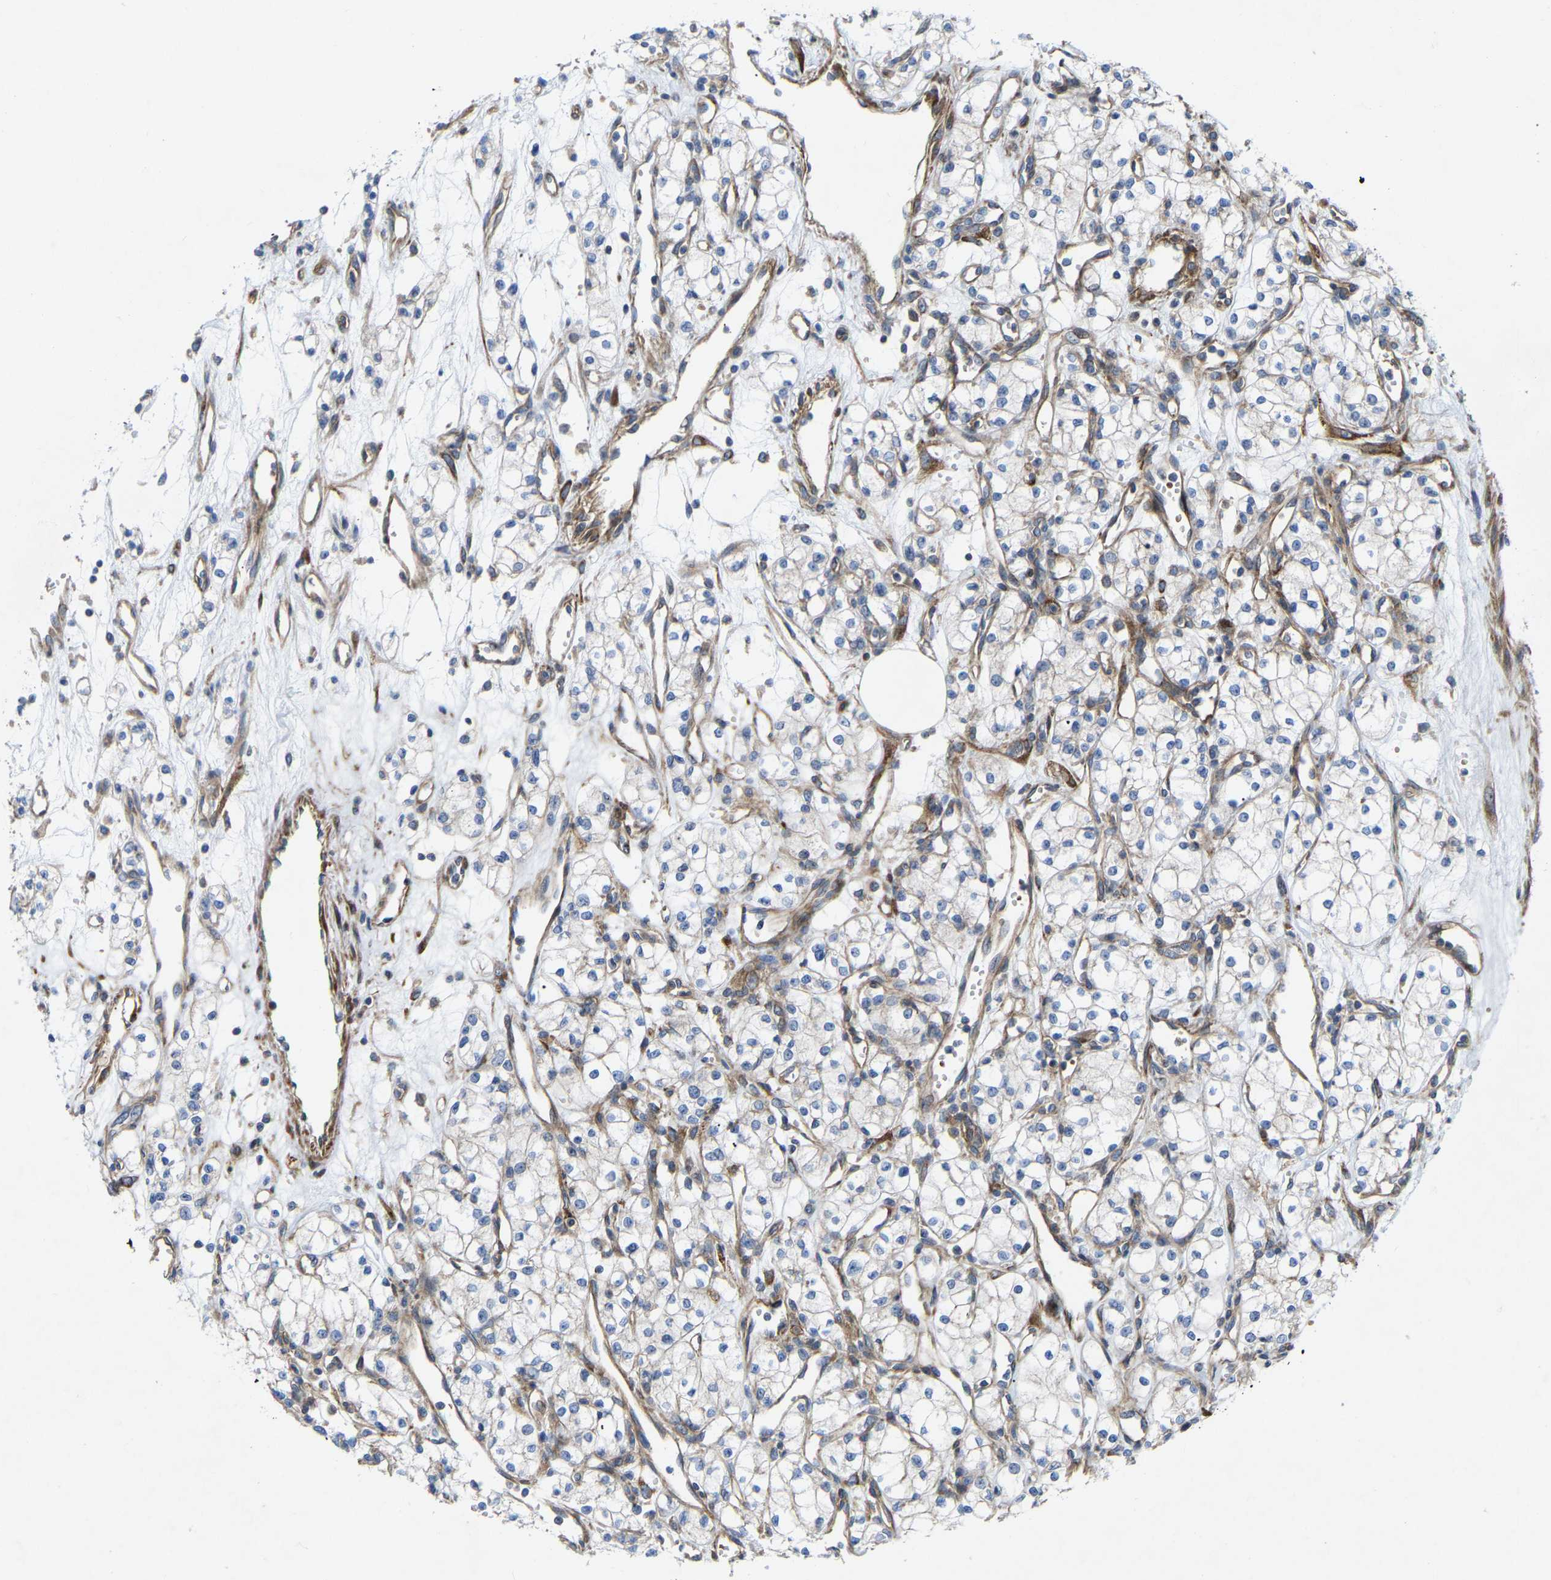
{"staining": {"intensity": "negative", "quantity": "none", "location": "none"}, "tissue": "renal cancer", "cell_type": "Tumor cells", "image_type": "cancer", "snomed": [{"axis": "morphology", "description": "Adenocarcinoma, NOS"}, {"axis": "topography", "description": "Kidney"}], "caption": "There is no significant expression in tumor cells of renal cancer (adenocarcinoma).", "gene": "TOR1B", "patient": {"sex": "male", "age": 59}}